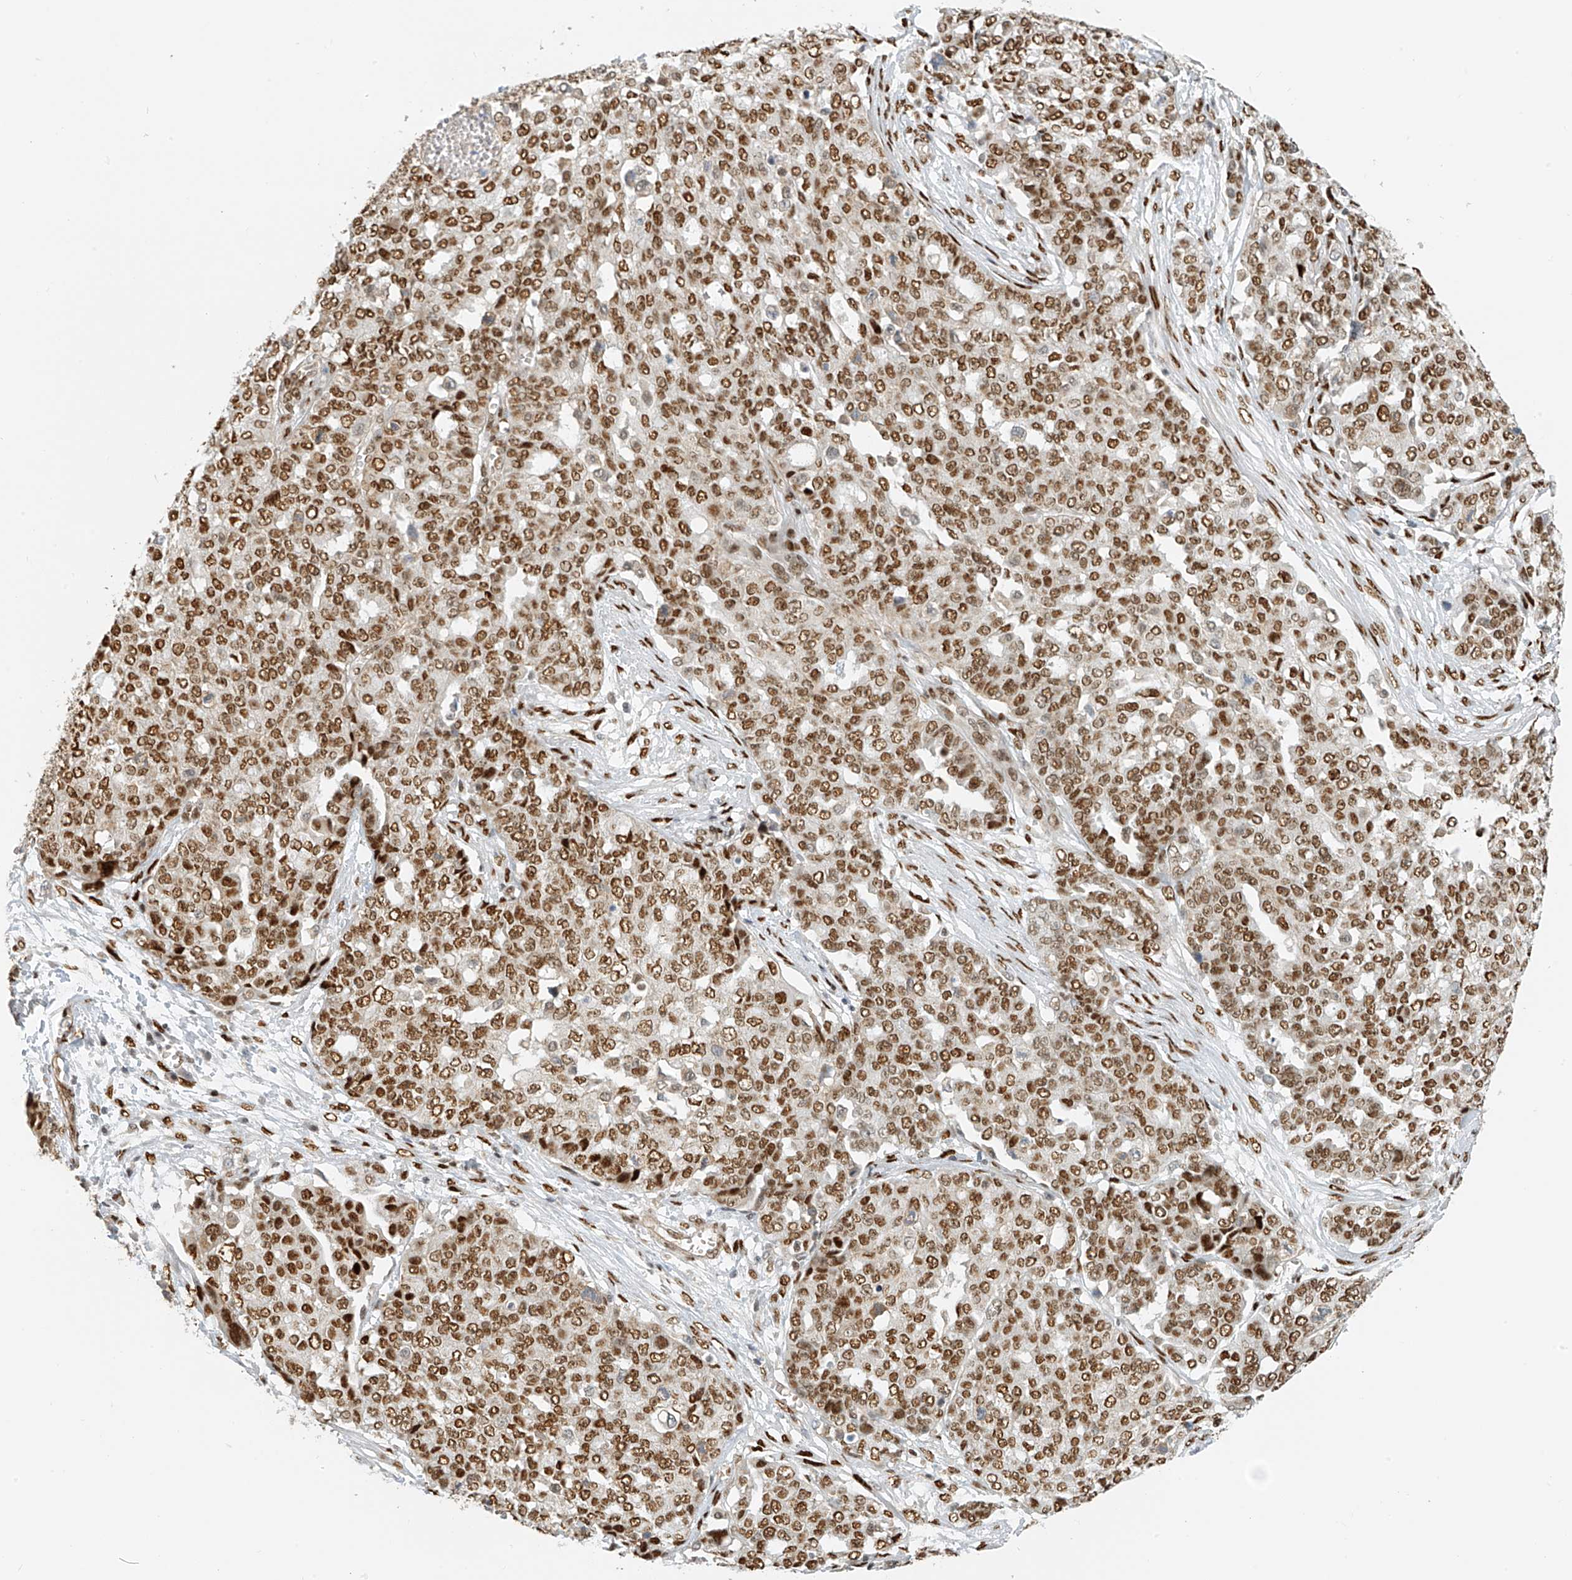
{"staining": {"intensity": "strong", "quantity": ">75%", "location": "nuclear"}, "tissue": "ovarian cancer", "cell_type": "Tumor cells", "image_type": "cancer", "snomed": [{"axis": "morphology", "description": "Cystadenocarcinoma, serous, NOS"}, {"axis": "topography", "description": "Soft tissue"}, {"axis": "topography", "description": "Ovary"}], "caption": "Immunohistochemical staining of ovarian serous cystadenocarcinoma reveals high levels of strong nuclear positivity in about >75% of tumor cells.", "gene": "ZNF514", "patient": {"sex": "female", "age": 57}}